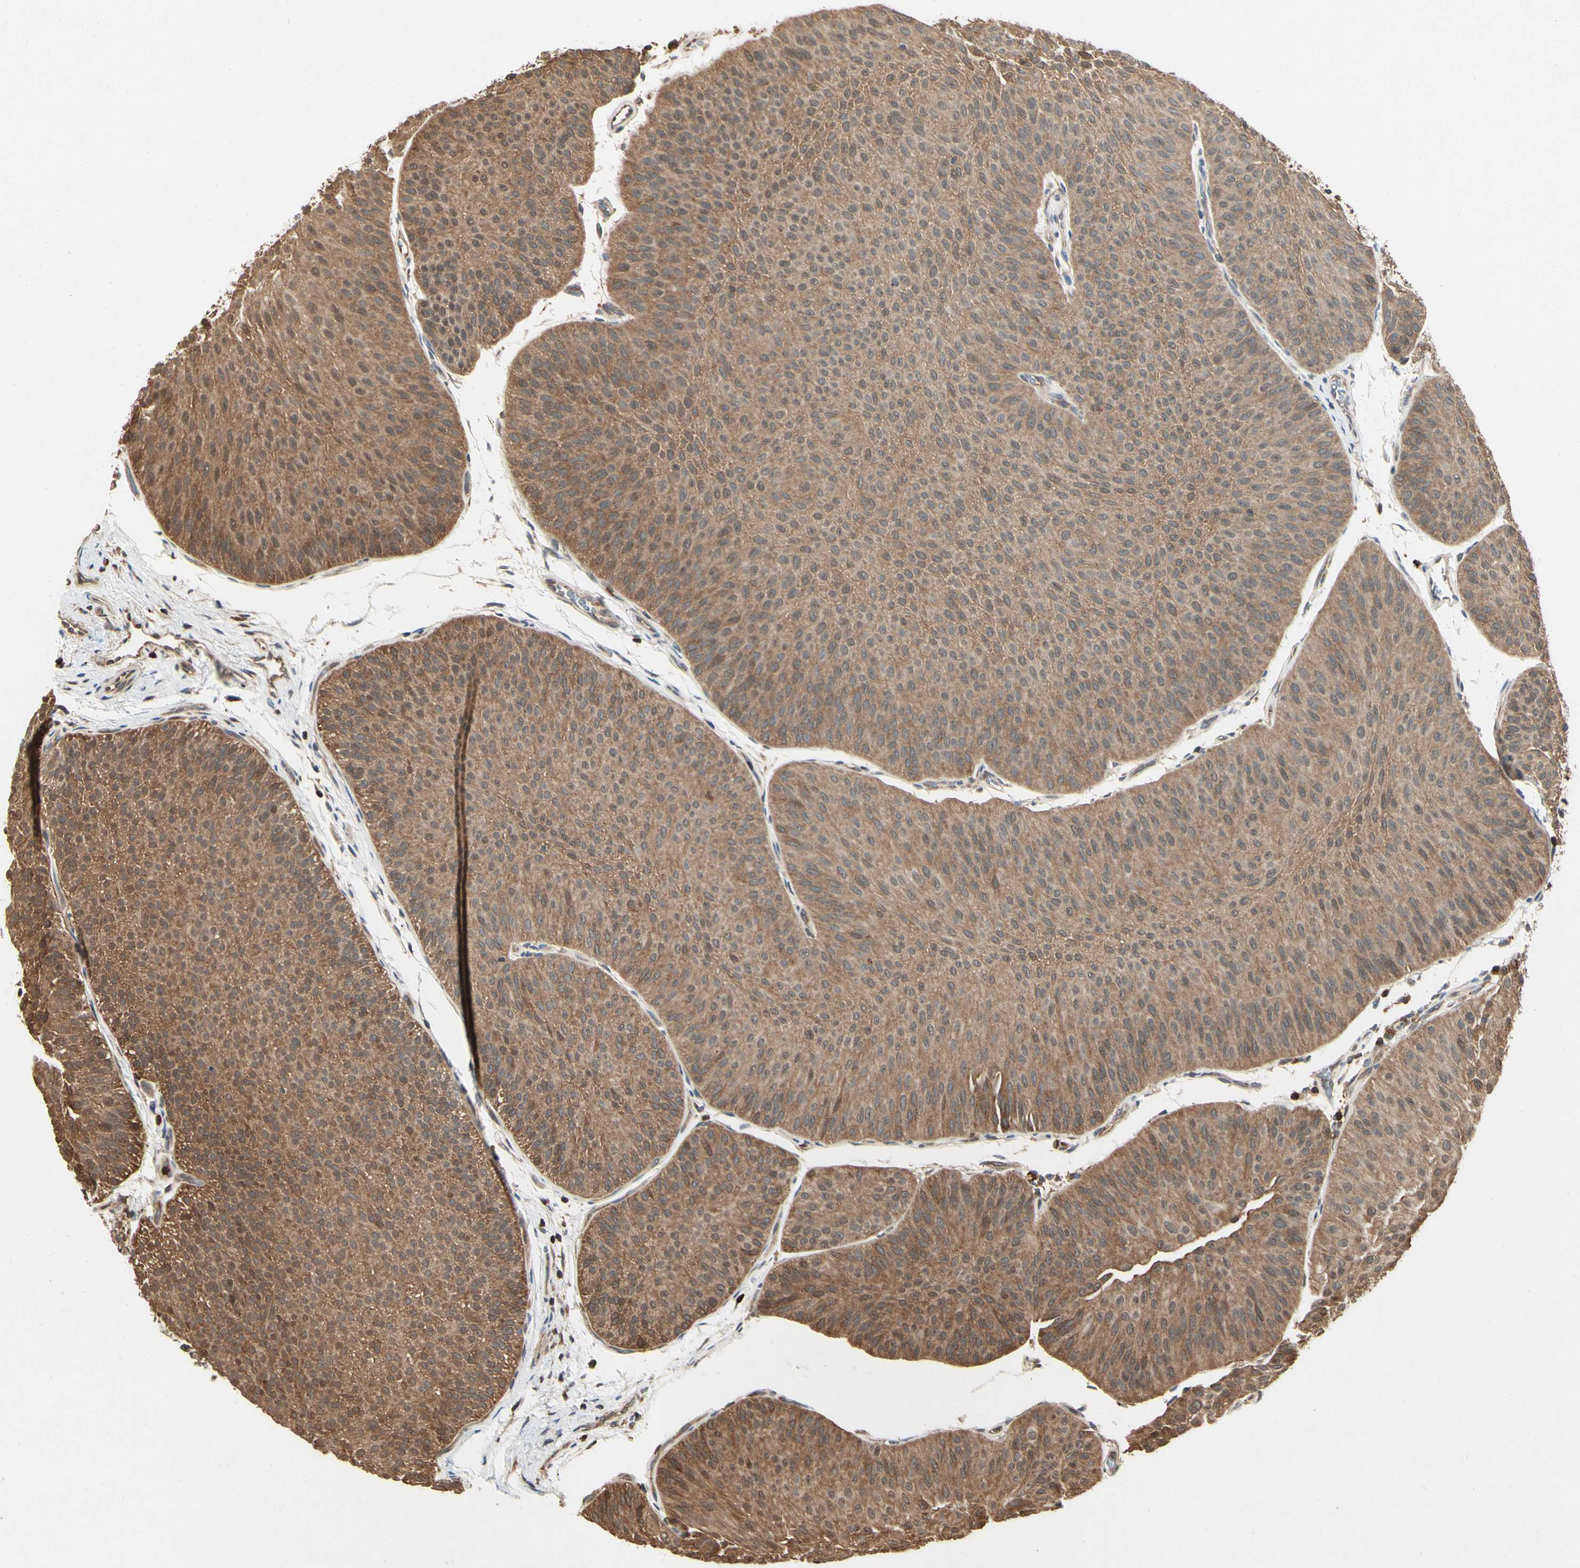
{"staining": {"intensity": "moderate", "quantity": ">75%", "location": "cytoplasmic/membranous"}, "tissue": "urothelial cancer", "cell_type": "Tumor cells", "image_type": "cancer", "snomed": [{"axis": "morphology", "description": "Urothelial carcinoma, Low grade"}, {"axis": "topography", "description": "Urinary bladder"}], "caption": "Urothelial cancer tissue displays moderate cytoplasmic/membranous staining in about >75% of tumor cells, visualized by immunohistochemistry.", "gene": "YWHAQ", "patient": {"sex": "female", "age": 60}}